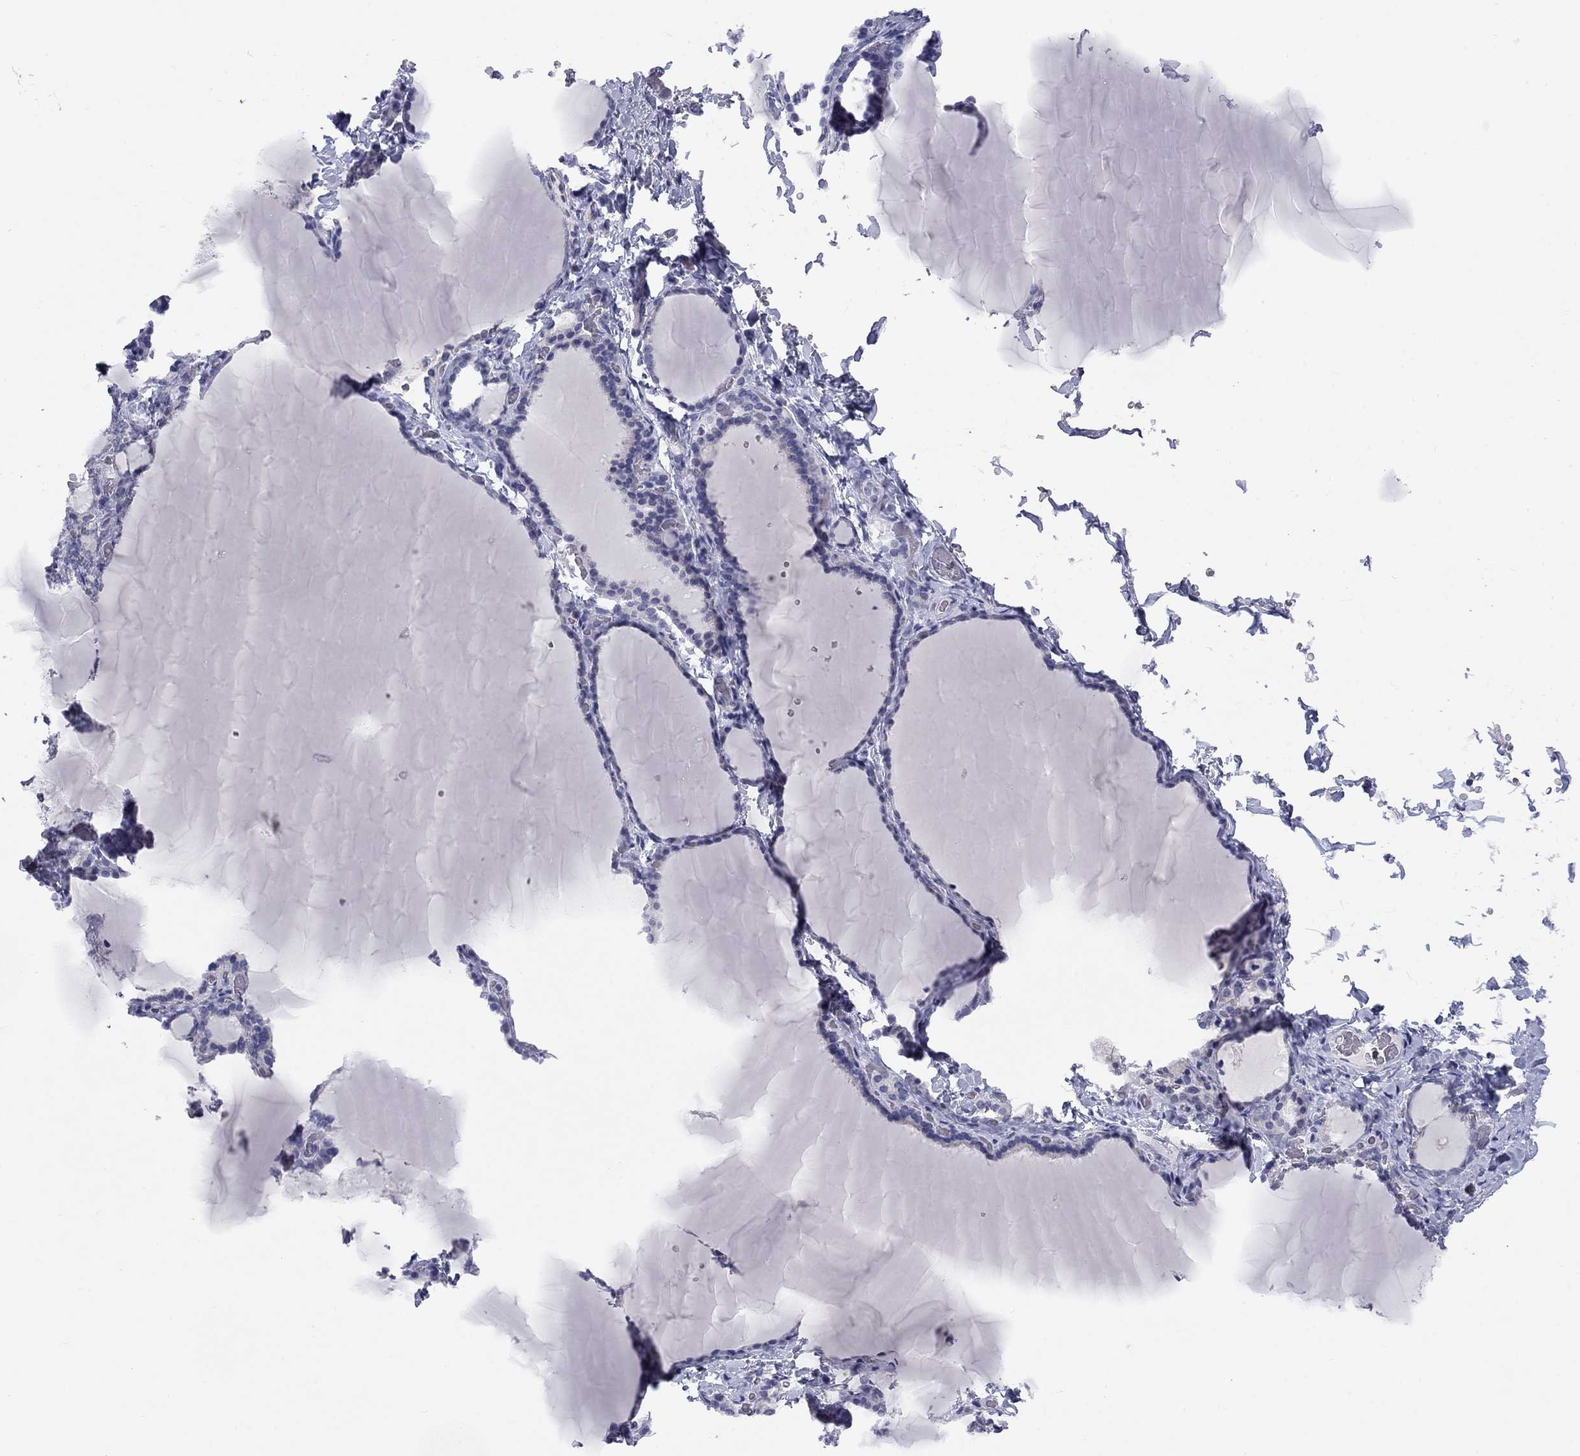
{"staining": {"intensity": "negative", "quantity": "none", "location": "none"}, "tissue": "thyroid gland", "cell_type": "Glandular cells", "image_type": "normal", "snomed": [{"axis": "morphology", "description": "Normal tissue, NOS"}, {"axis": "morphology", "description": "Hyperplasia, NOS"}, {"axis": "topography", "description": "Thyroid gland"}], "caption": "Protein analysis of benign thyroid gland shows no significant positivity in glandular cells. (Stains: DAB (3,3'-diaminobenzidine) IHC with hematoxylin counter stain, Microscopy: brightfield microscopy at high magnification).", "gene": "CACNA1A", "patient": {"sex": "female", "age": 27}}